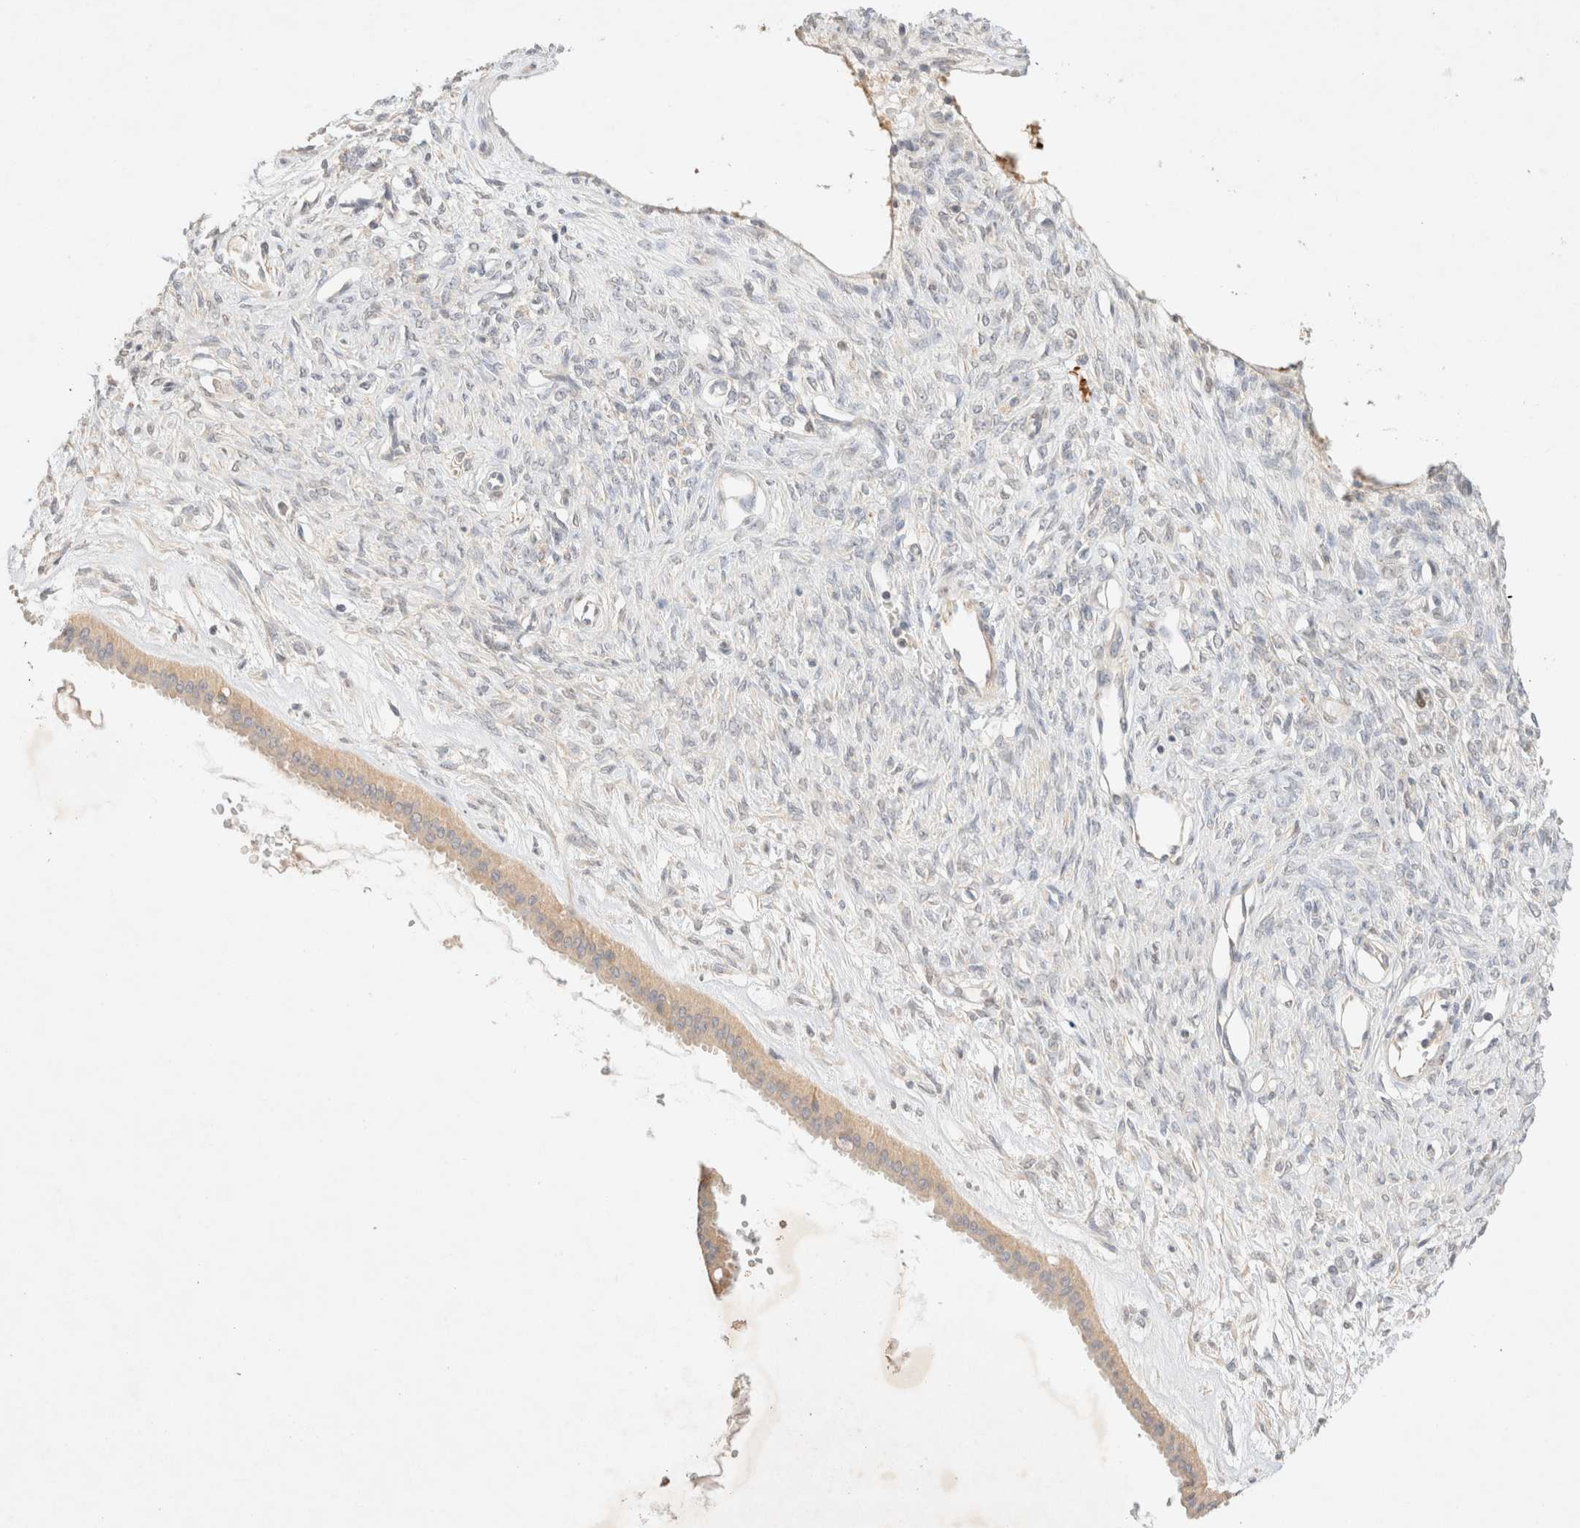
{"staining": {"intensity": "weak", "quantity": ">75%", "location": "cytoplasmic/membranous"}, "tissue": "ovarian cancer", "cell_type": "Tumor cells", "image_type": "cancer", "snomed": [{"axis": "morphology", "description": "Cystadenocarcinoma, mucinous, NOS"}, {"axis": "topography", "description": "Ovary"}], "caption": "Immunohistochemistry histopathology image of neoplastic tissue: human ovarian mucinous cystadenocarcinoma stained using immunohistochemistry reveals low levels of weak protein expression localized specifically in the cytoplasmic/membranous of tumor cells, appearing as a cytoplasmic/membranous brown color.", "gene": "SNTB1", "patient": {"sex": "female", "age": 73}}